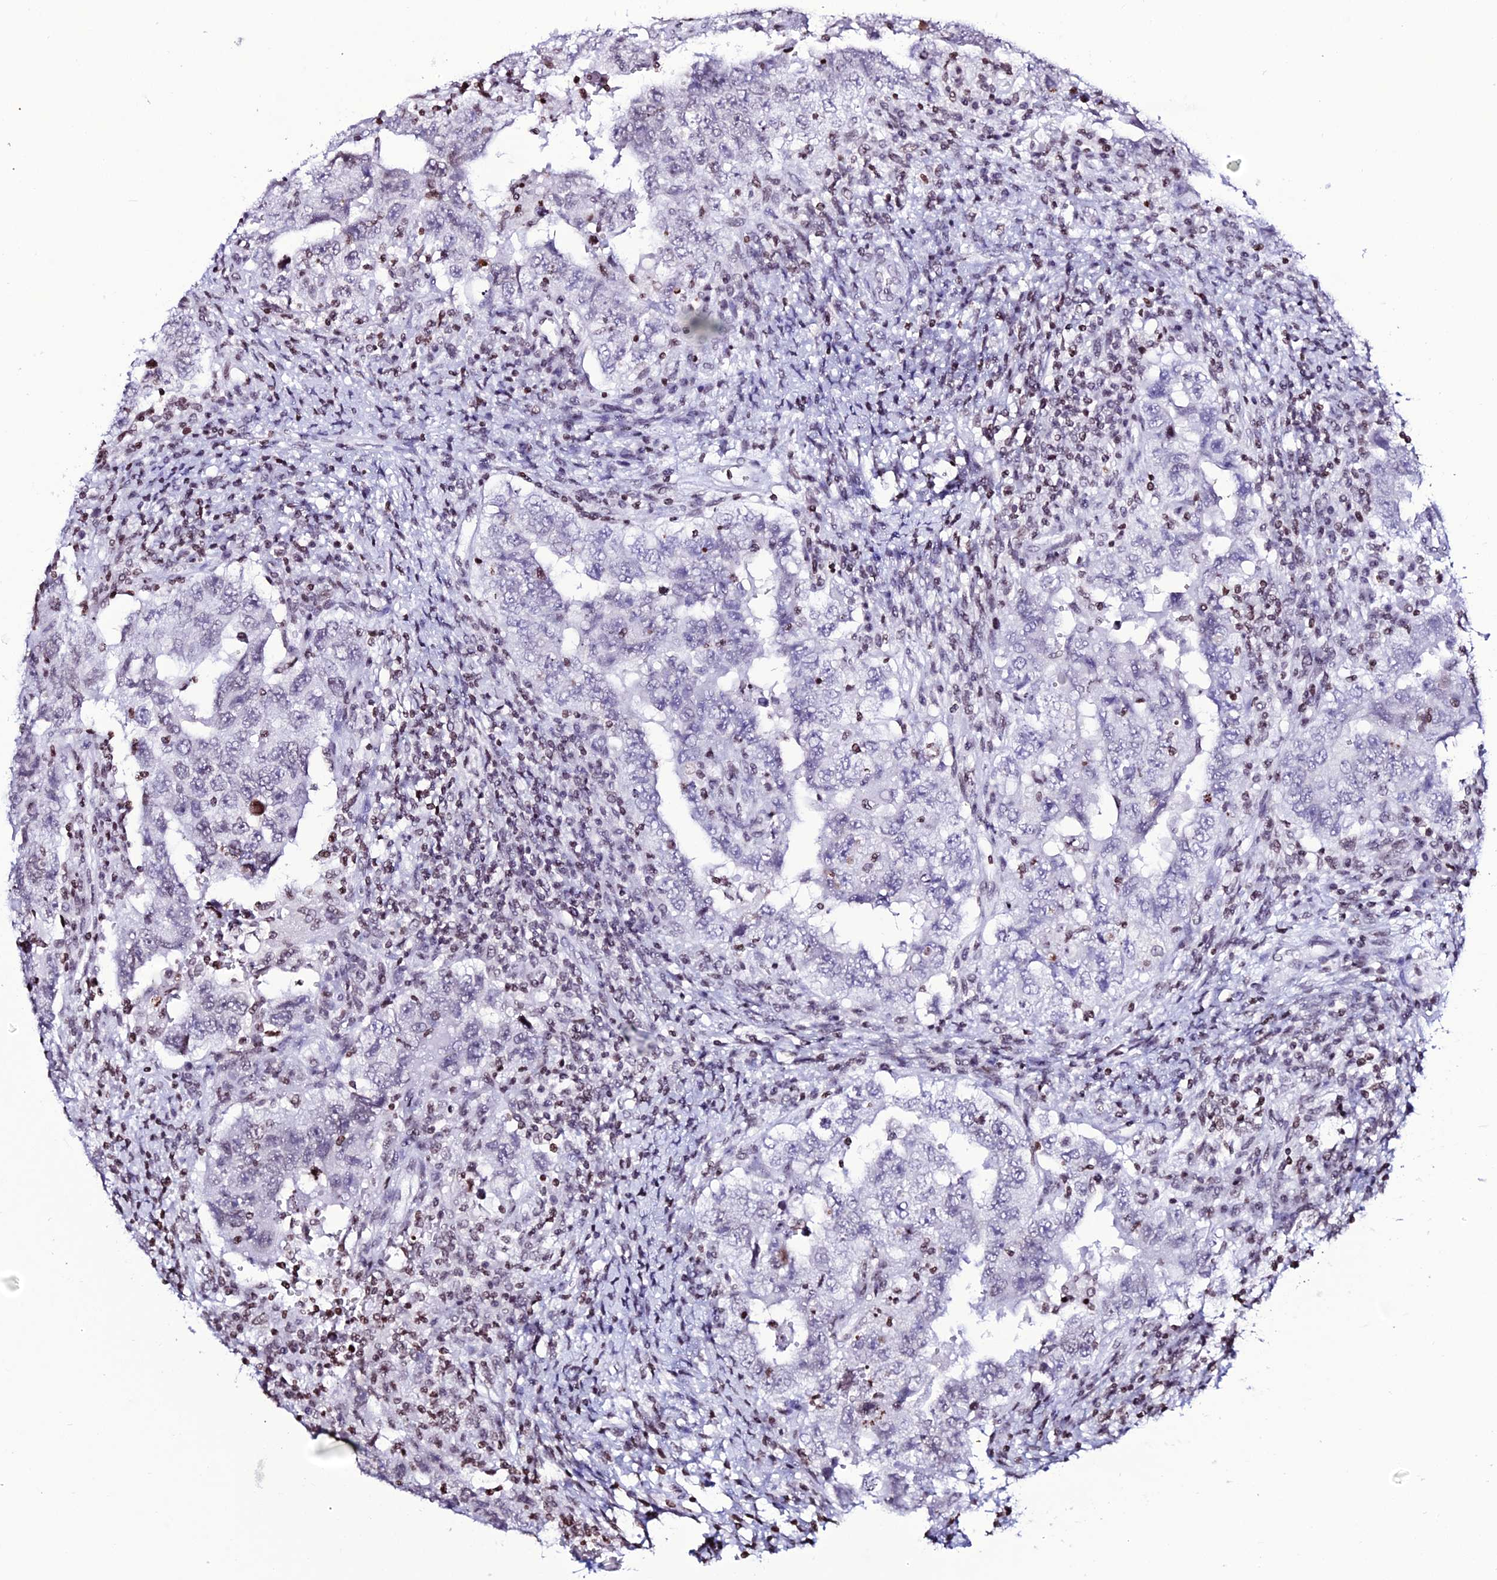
{"staining": {"intensity": "negative", "quantity": "none", "location": "none"}, "tissue": "testis cancer", "cell_type": "Tumor cells", "image_type": "cancer", "snomed": [{"axis": "morphology", "description": "Carcinoma, Embryonal, NOS"}, {"axis": "topography", "description": "Testis"}], "caption": "Image shows no significant protein expression in tumor cells of embryonal carcinoma (testis). (DAB (3,3'-diaminobenzidine) IHC, high magnification).", "gene": "MACROH2A2", "patient": {"sex": "male", "age": 26}}